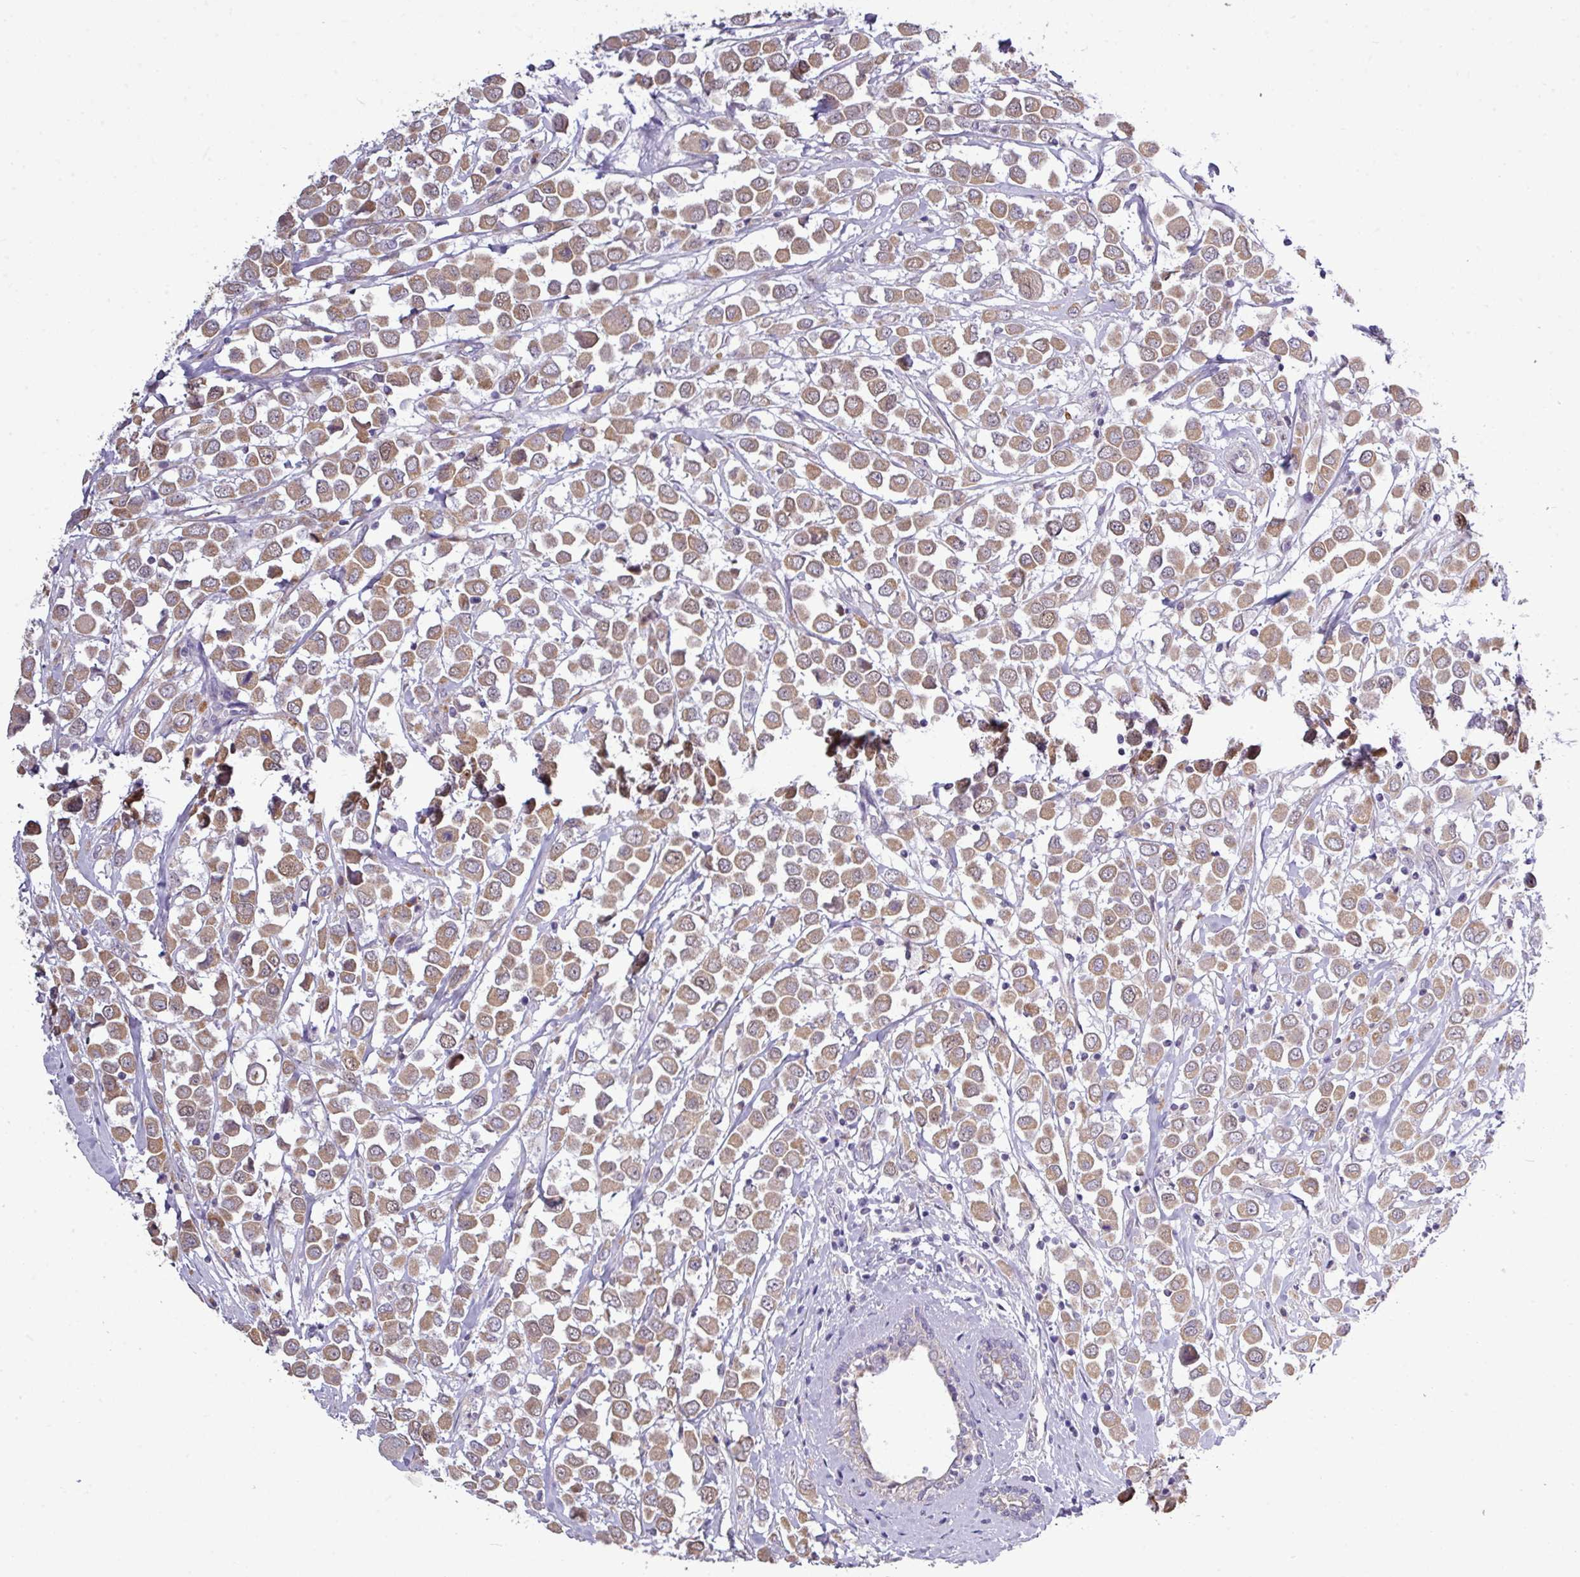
{"staining": {"intensity": "moderate", "quantity": ">75%", "location": "cytoplasmic/membranous,nuclear"}, "tissue": "breast cancer", "cell_type": "Tumor cells", "image_type": "cancer", "snomed": [{"axis": "morphology", "description": "Duct carcinoma"}, {"axis": "topography", "description": "Breast"}], "caption": "Breast cancer stained with DAB (3,3'-diaminobenzidine) immunohistochemistry shows medium levels of moderate cytoplasmic/membranous and nuclear positivity in approximately >75% of tumor cells. (DAB = brown stain, brightfield microscopy at high magnification).", "gene": "ZNF217", "patient": {"sex": "female", "age": 61}}